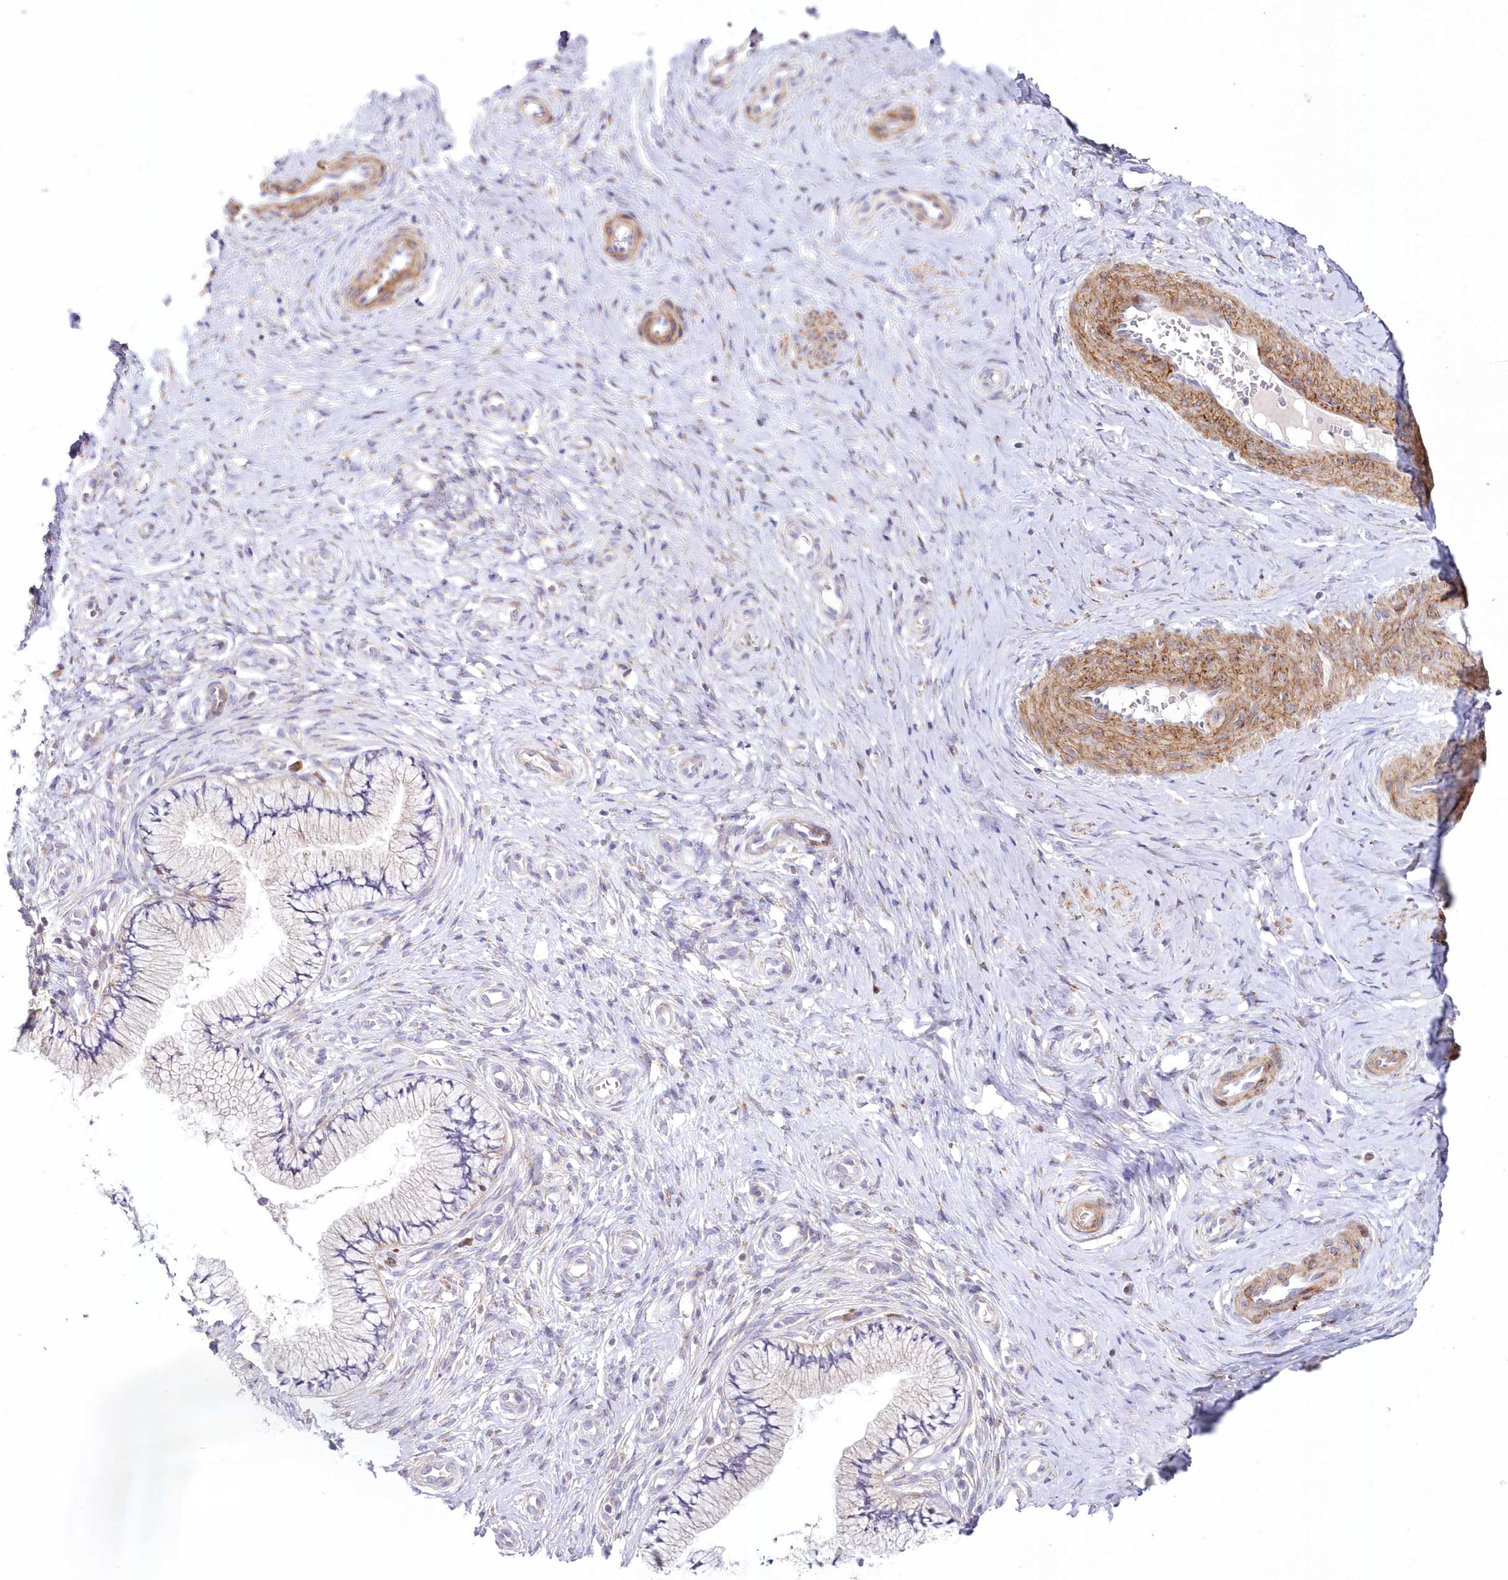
{"staining": {"intensity": "negative", "quantity": "none", "location": "none"}, "tissue": "cervix", "cell_type": "Glandular cells", "image_type": "normal", "snomed": [{"axis": "morphology", "description": "Normal tissue, NOS"}, {"axis": "topography", "description": "Cervix"}], "caption": "IHC photomicrograph of benign cervix: cervix stained with DAB (3,3'-diaminobenzidine) exhibits no significant protein positivity in glandular cells.", "gene": "ARFGEF3", "patient": {"sex": "female", "age": 36}}